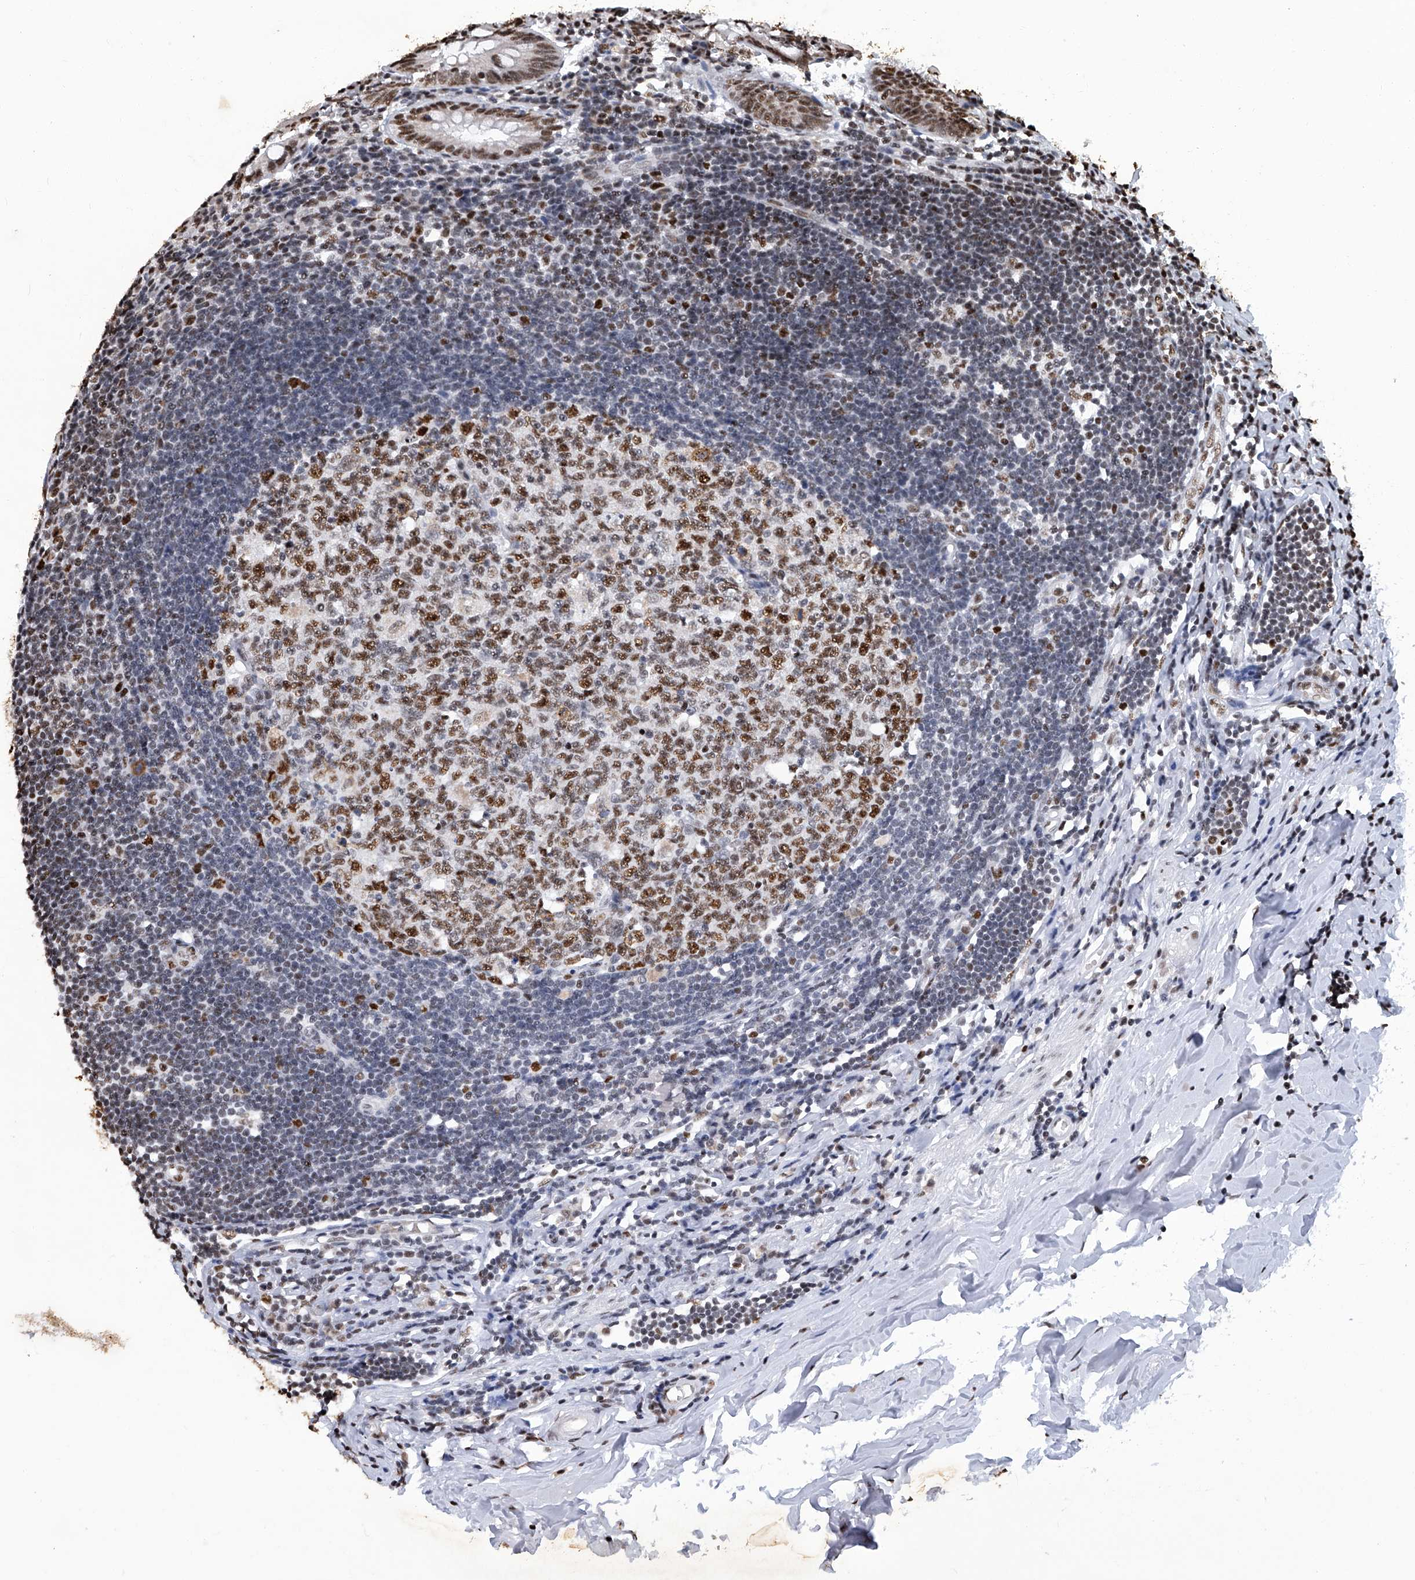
{"staining": {"intensity": "moderate", "quantity": ">75%", "location": "nuclear"}, "tissue": "appendix", "cell_type": "Glandular cells", "image_type": "normal", "snomed": [{"axis": "morphology", "description": "Normal tissue, NOS"}, {"axis": "topography", "description": "Appendix"}], "caption": "High-magnification brightfield microscopy of benign appendix stained with DAB (brown) and counterstained with hematoxylin (blue). glandular cells exhibit moderate nuclear staining is identified in about>75% of cells. (Stains: DAB (3,3'-diaminobenzidine) in brown, nuclei in blue, Microscopy: brightfield microscopy at high magnification).", "gene": "HBP1", "patient": {"sex": "female", "age": 54}}